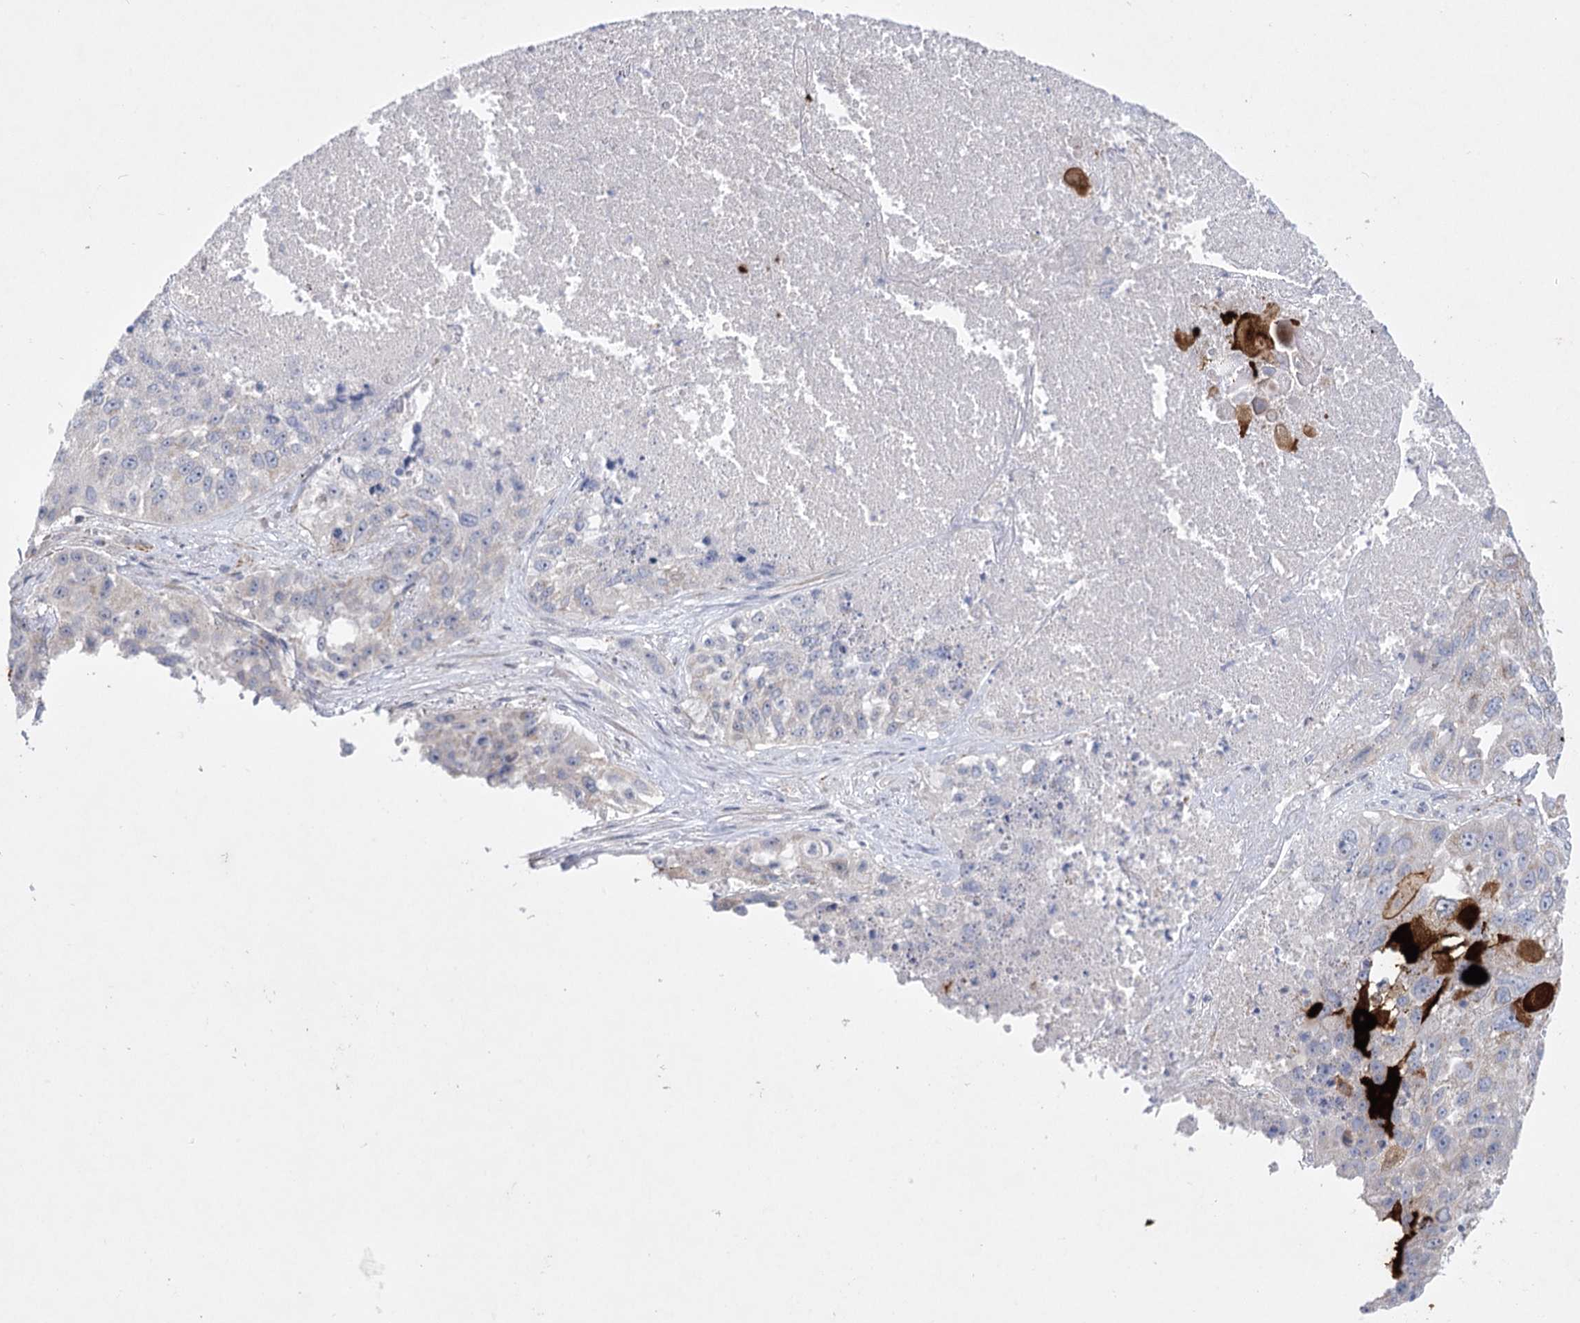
{"staining": {"intensity": "negative", "quantity": "none", "location": "none"}, "tissue": "lung cancer", "cell_type": "Tumor cells", "image_type": "cancer", "snomed": [{"axis": "morphology", "description": "Squamous cell carcinoma, NOS"}, {"axis": "topography", "description": "Lung"}], "caption": "Immunohistochemical staining of lung cancer displays no significant staining in tumor cells. The staining was performed using DAB (3,3'-diaminobenzidine) to visualize the protein expression in brown, while the nuclei were stained in blue with hematoxylin (Magnification: 20x).", "gene": "DHTKD1", "patient": {"sex": "male", "age": 61}}